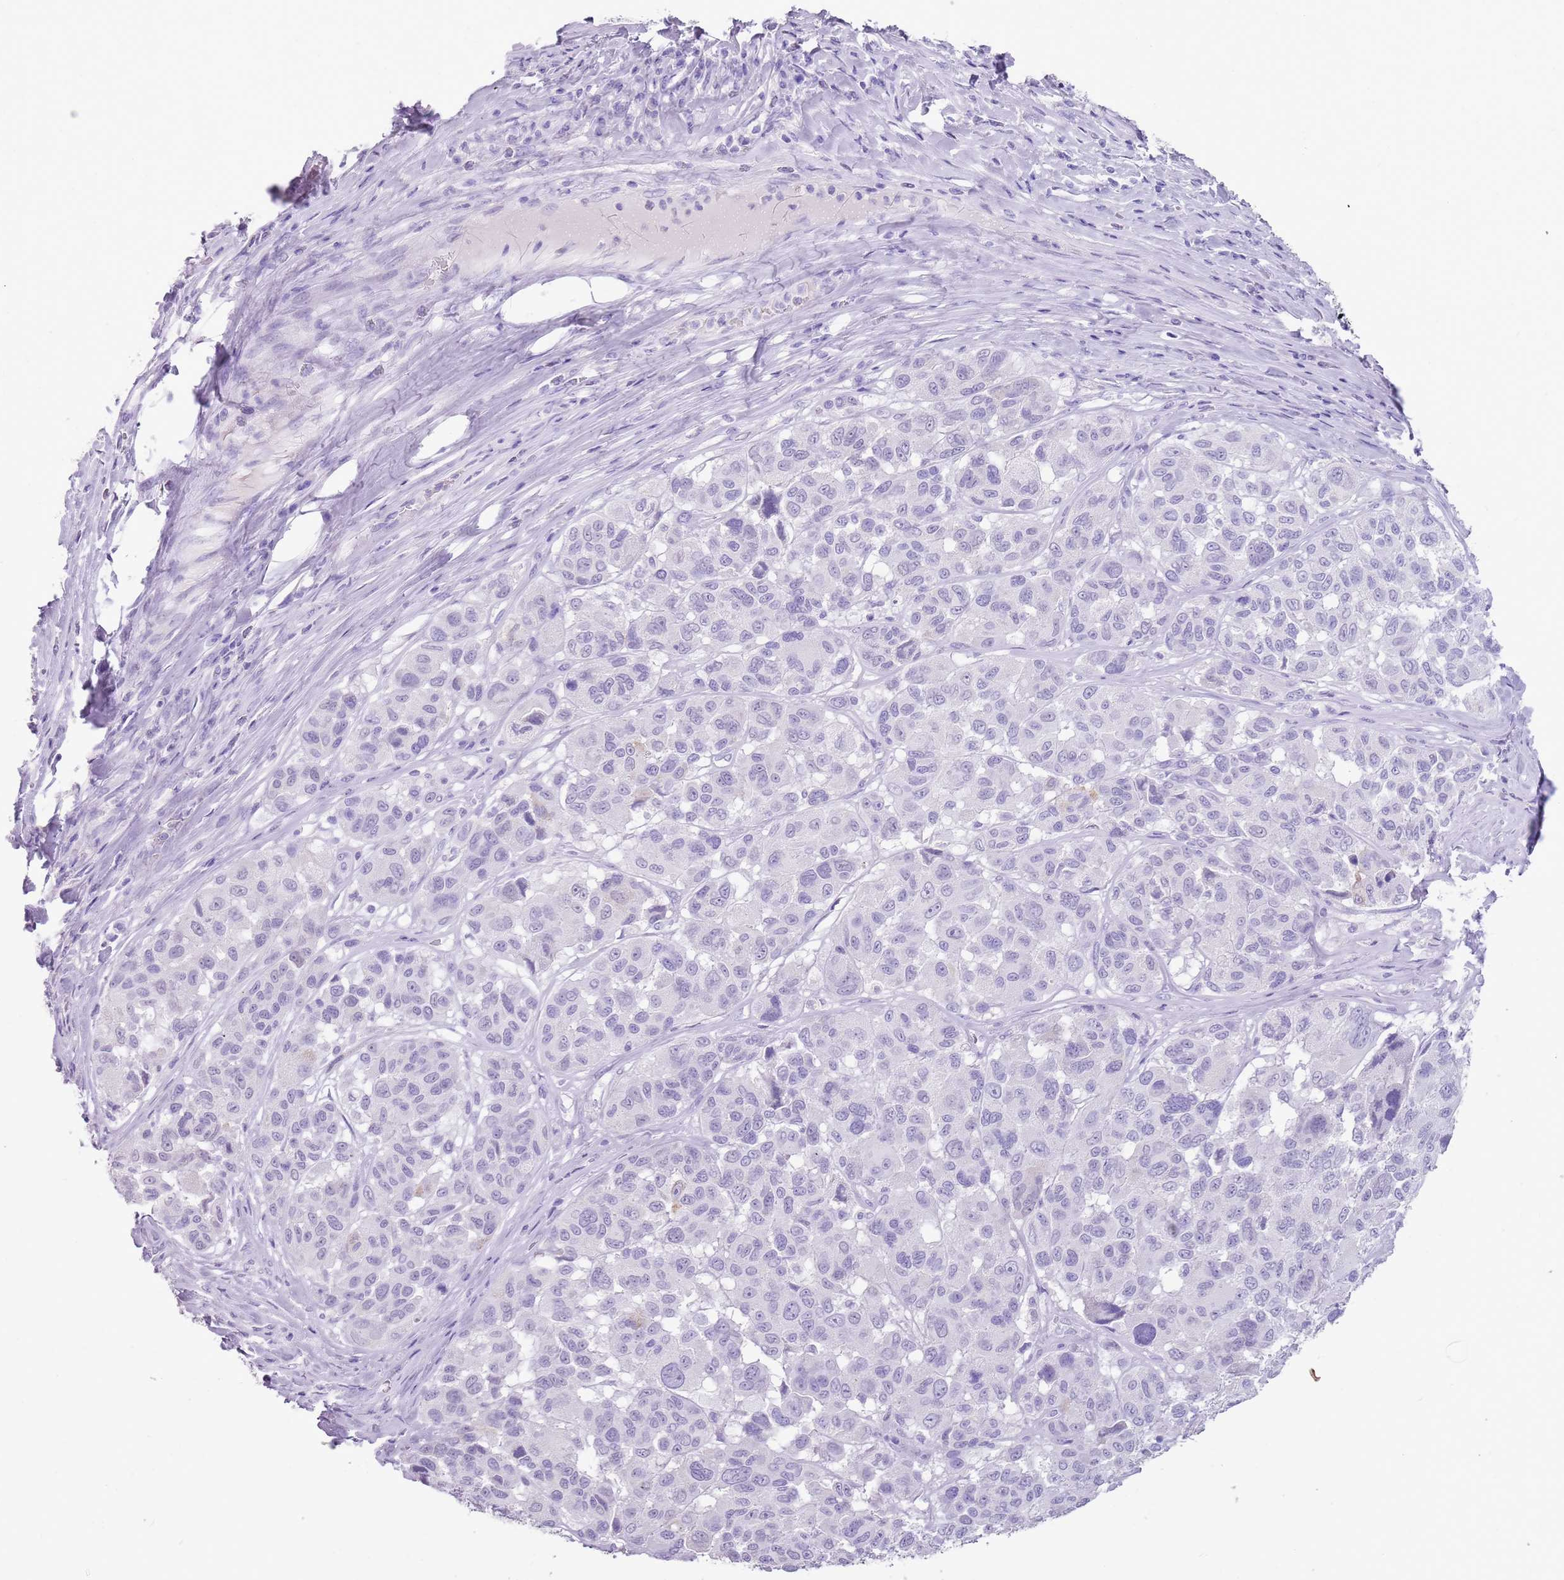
{"staining": {"intensity": "negative", "quantity": "none", "location": "none"}, "tissue": "melanoma", "cell_type": "Tumor cells", "image_type": "cancer", "snomed": [{"axis": "morphology", "description": "Malignant melanoma, NOS"}, {"axis": "topography", "description": "Skin"}], "caption": "A high-resolution photomicrograph shows immunohistochemistry staining of melanoma, which displays no significant expression in tumor cells.", "gene": "NBPF3", "patient": {"sex": "female", "age": 66}}